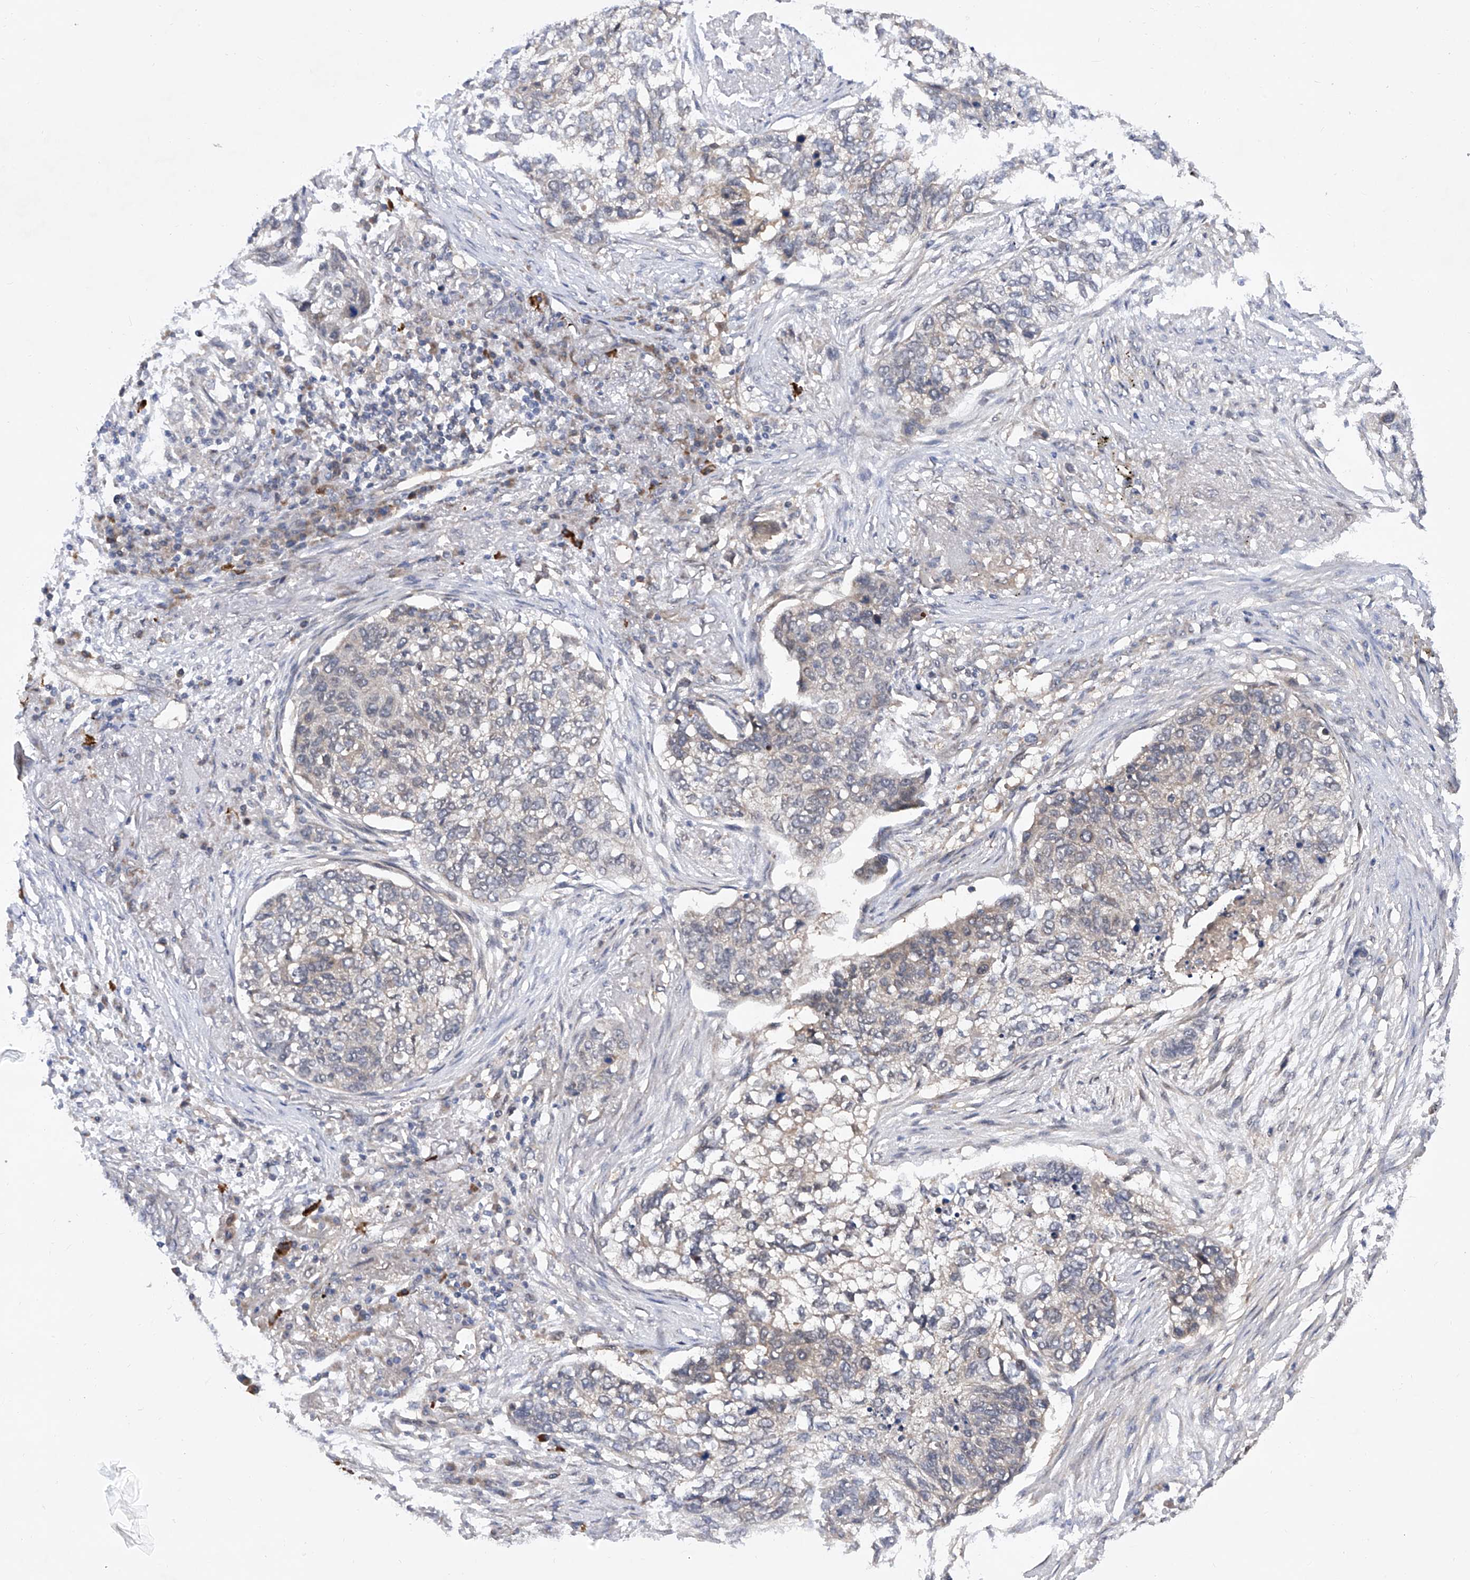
{"staining": {"intensity": "negative", "quantity": "none", "location": "none"}, "tissue": "lung cancer", "cell_type": "Tumor cells", "image_type": "cancer", "snomed": [{"axis": "morphology", "description": "Squamous cell carcinoma, NOS"}, {"axis": "topography", "description": "Lung"}], "caption": "High magnification brightfield microscopy of lung cancer stained with DAB (brown) and counterstained with hematoxylin (blue): tumor cells show no significant expression. The staining is performed using DAB (3,3'-diaminobenzidine) brown chromogen with nuclei counter-stained in using hematoxylin.", "gene": "USP45", "patient": {"sex": "female", "age": 63}}